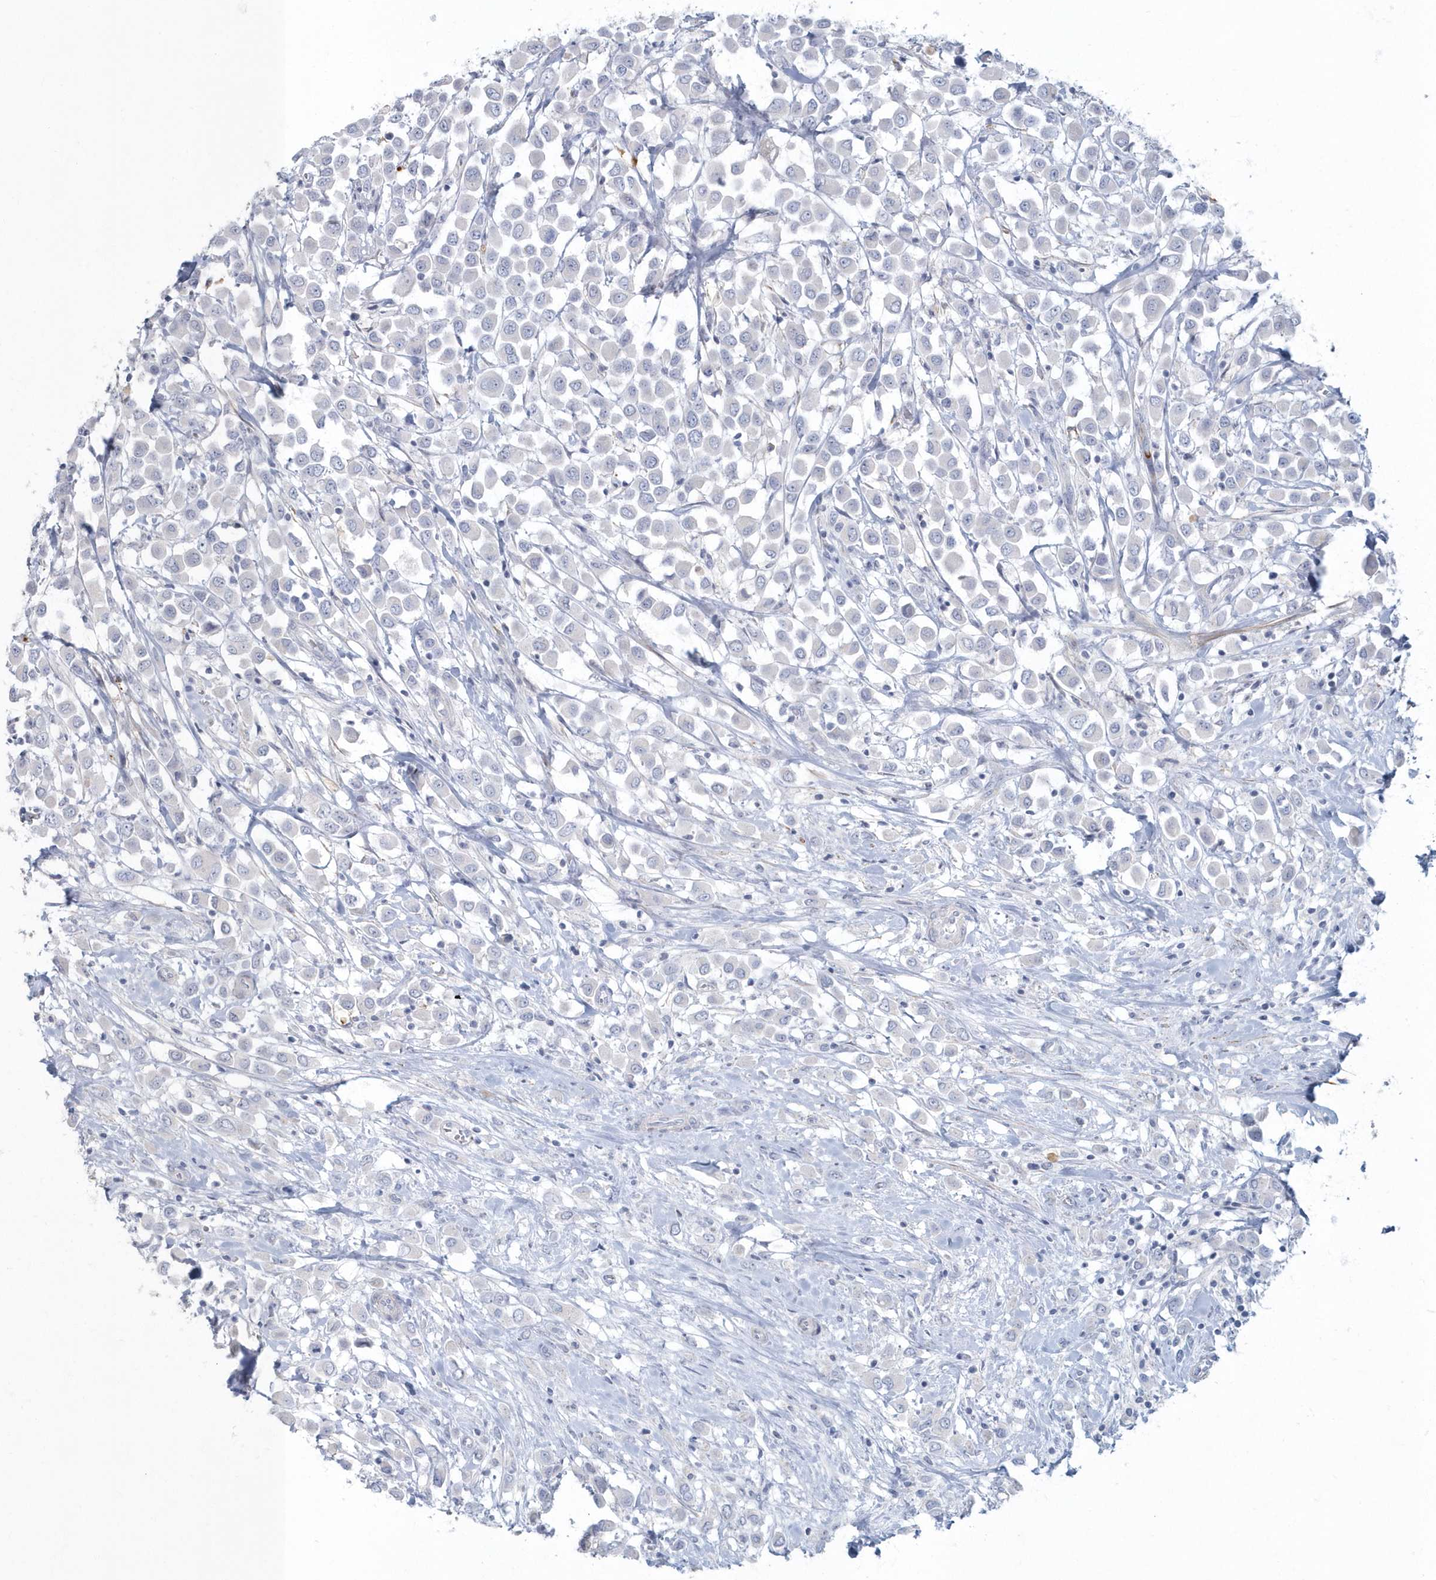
{"staining": {"intensity": "negative", "quantity": "none", "location": "none"}, "tissue": "breast cancer", "cell_type": "Tumor cells", "image_type": "cancer", "snomed": [{"axis": "morphology", "description": "Duct carcinoma"}, {"axis": "topography", "description": "Breast"}], "caption": "Infiltrating ductal carcinoma (breast) stained for a protein using IHC exhibits no staining tumor cells.", "gene": "MYOT", "patient": {"sex": "female", "age": 61}}